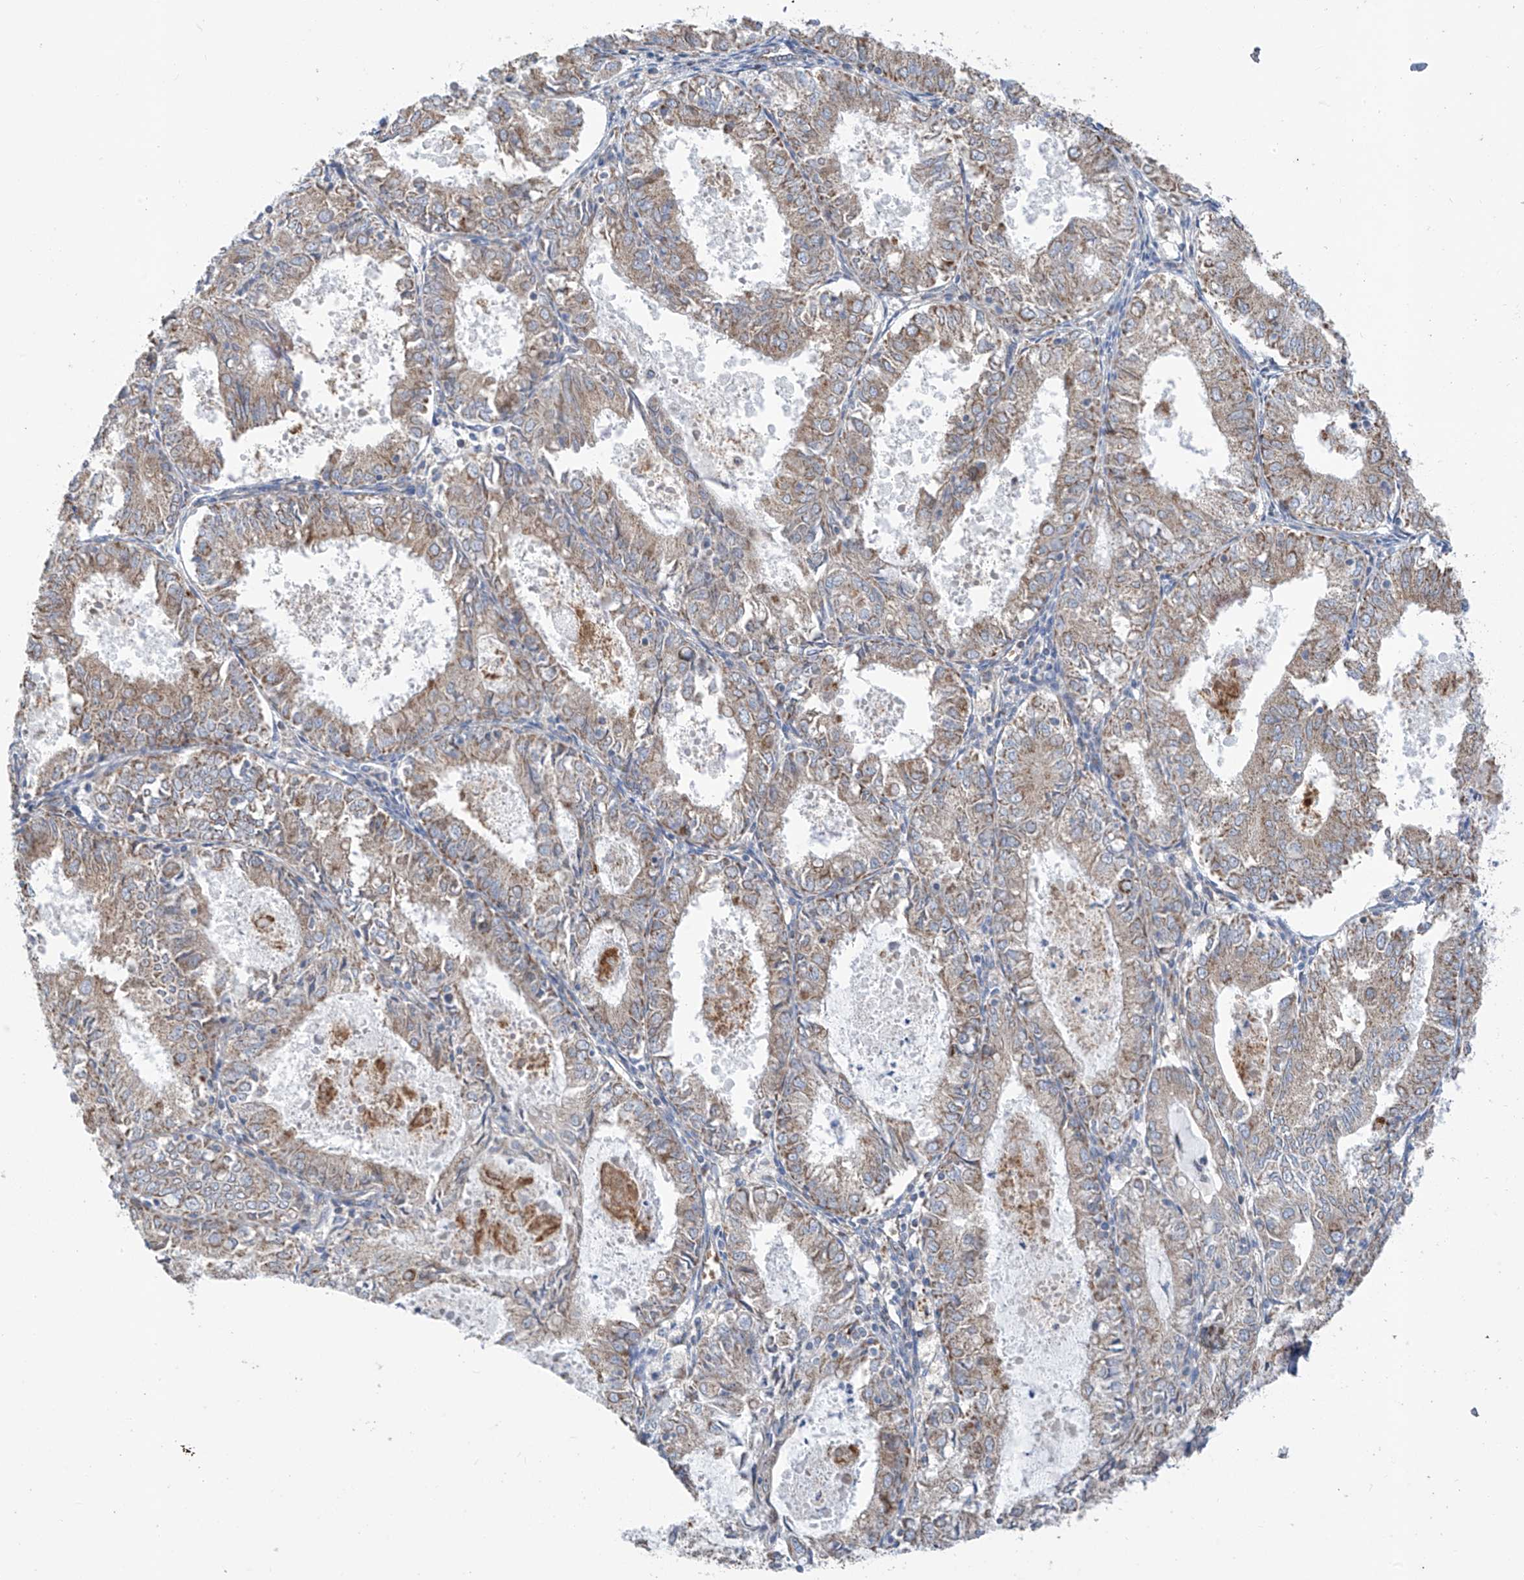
{"staining": {"intensity": "moderate", "quantity": "25%-75%", "location": "cytoplasmic/membranous"}, "tissue": "endometrial cancer", "cell_type": "Tumor cells", "image_type": "cancer", "snomed": [{"axis": "morphology", "description": "Adenocarcinoma, NOS"}, {"axis": "topography", "description": "Endometrium"}], "caption": "Protein analysis of endometrial cancer tissue demonstrates moderate cytoplasmic/membranous expression in about 25%-75% of tumor cells.", "gene": "EOMES", "patient": {"sex": "female", "age": 57}}